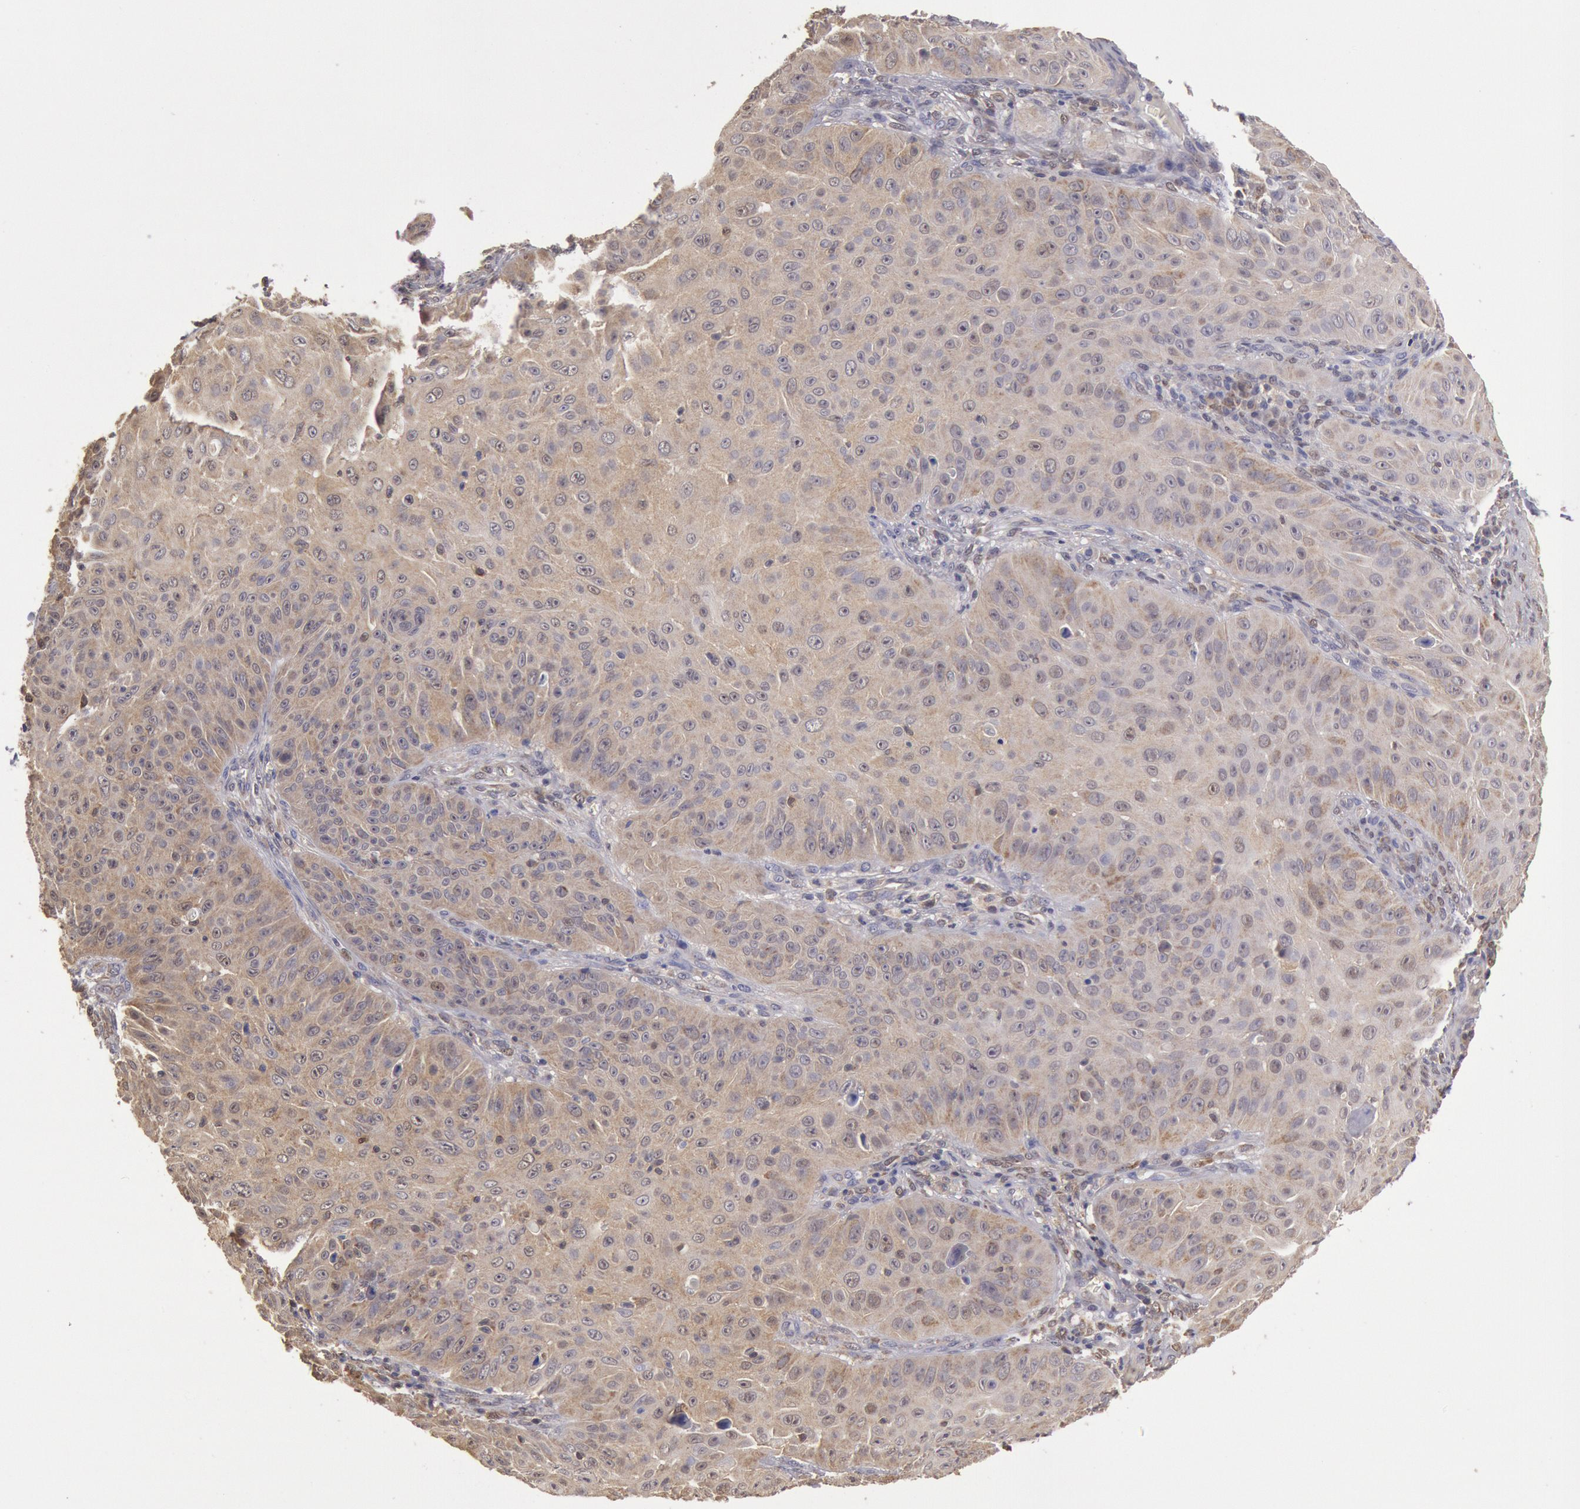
{"staining": {"intensity": "weak", "quantity": ">75%", "location": "cytoplasmic/membranous"}, "tissue": "skin cancer", "cell_type": "Tumor cells", "image_type": "cancer", "snomed": [{"axis": "morphology", "description": "Squamous cell carcinoma, NOS"}, {"axis": "topography", "description": "Skin"}], "caption": "Brown immunohistochemical staining in squamous cell carcinoma (skin) reveals weak cytoplasmic/membranous positivity in approximately >75% of tumor cells. Ihc stains the protein of interest in brown and the nuclei are stained blue.", "gene": "MPST", "patient": {"sex": "male", "age": 82}}